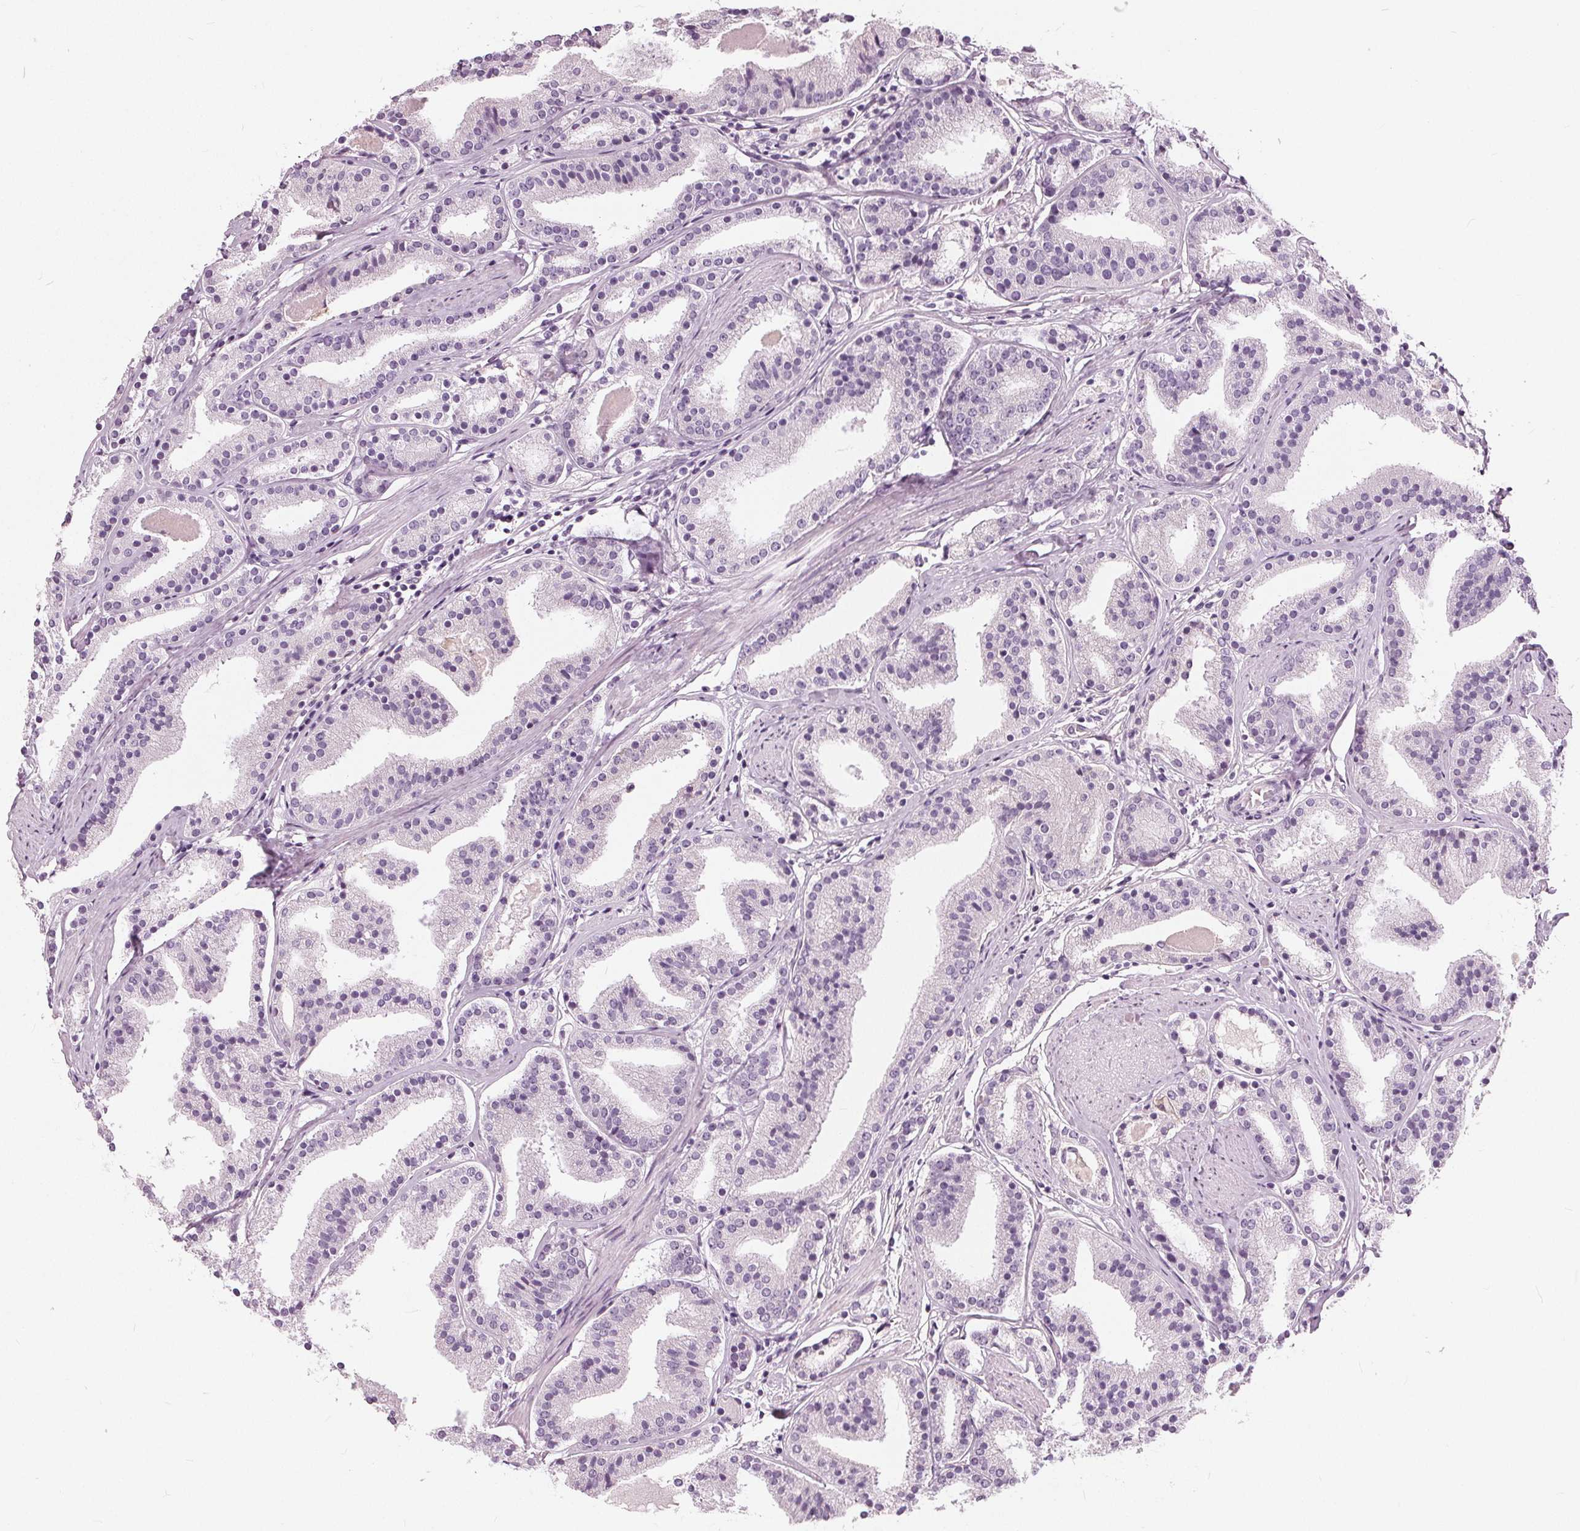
{"staining": {"intensity": "negative", "quantity": "none", "location": "none"}, "tissue": "prostate cancer", "cell_type": "Tumor cells", "image_type": "cancer", "snomed": [{"axis": "morphology", "description": "Adenocarcinoma, High grade"}, {"axis": "topography", "description": "Prostate"}], "caption": "The micrograph displays no significant expression in tumor cells of prostate adenocarcinoma (high-grade). (DAB (3,3'-diaminobenzidine) IHC with hematoxylin counter stain).", "gene": "LHFPL7", "patient": {"sex": "male", "age": 63}}